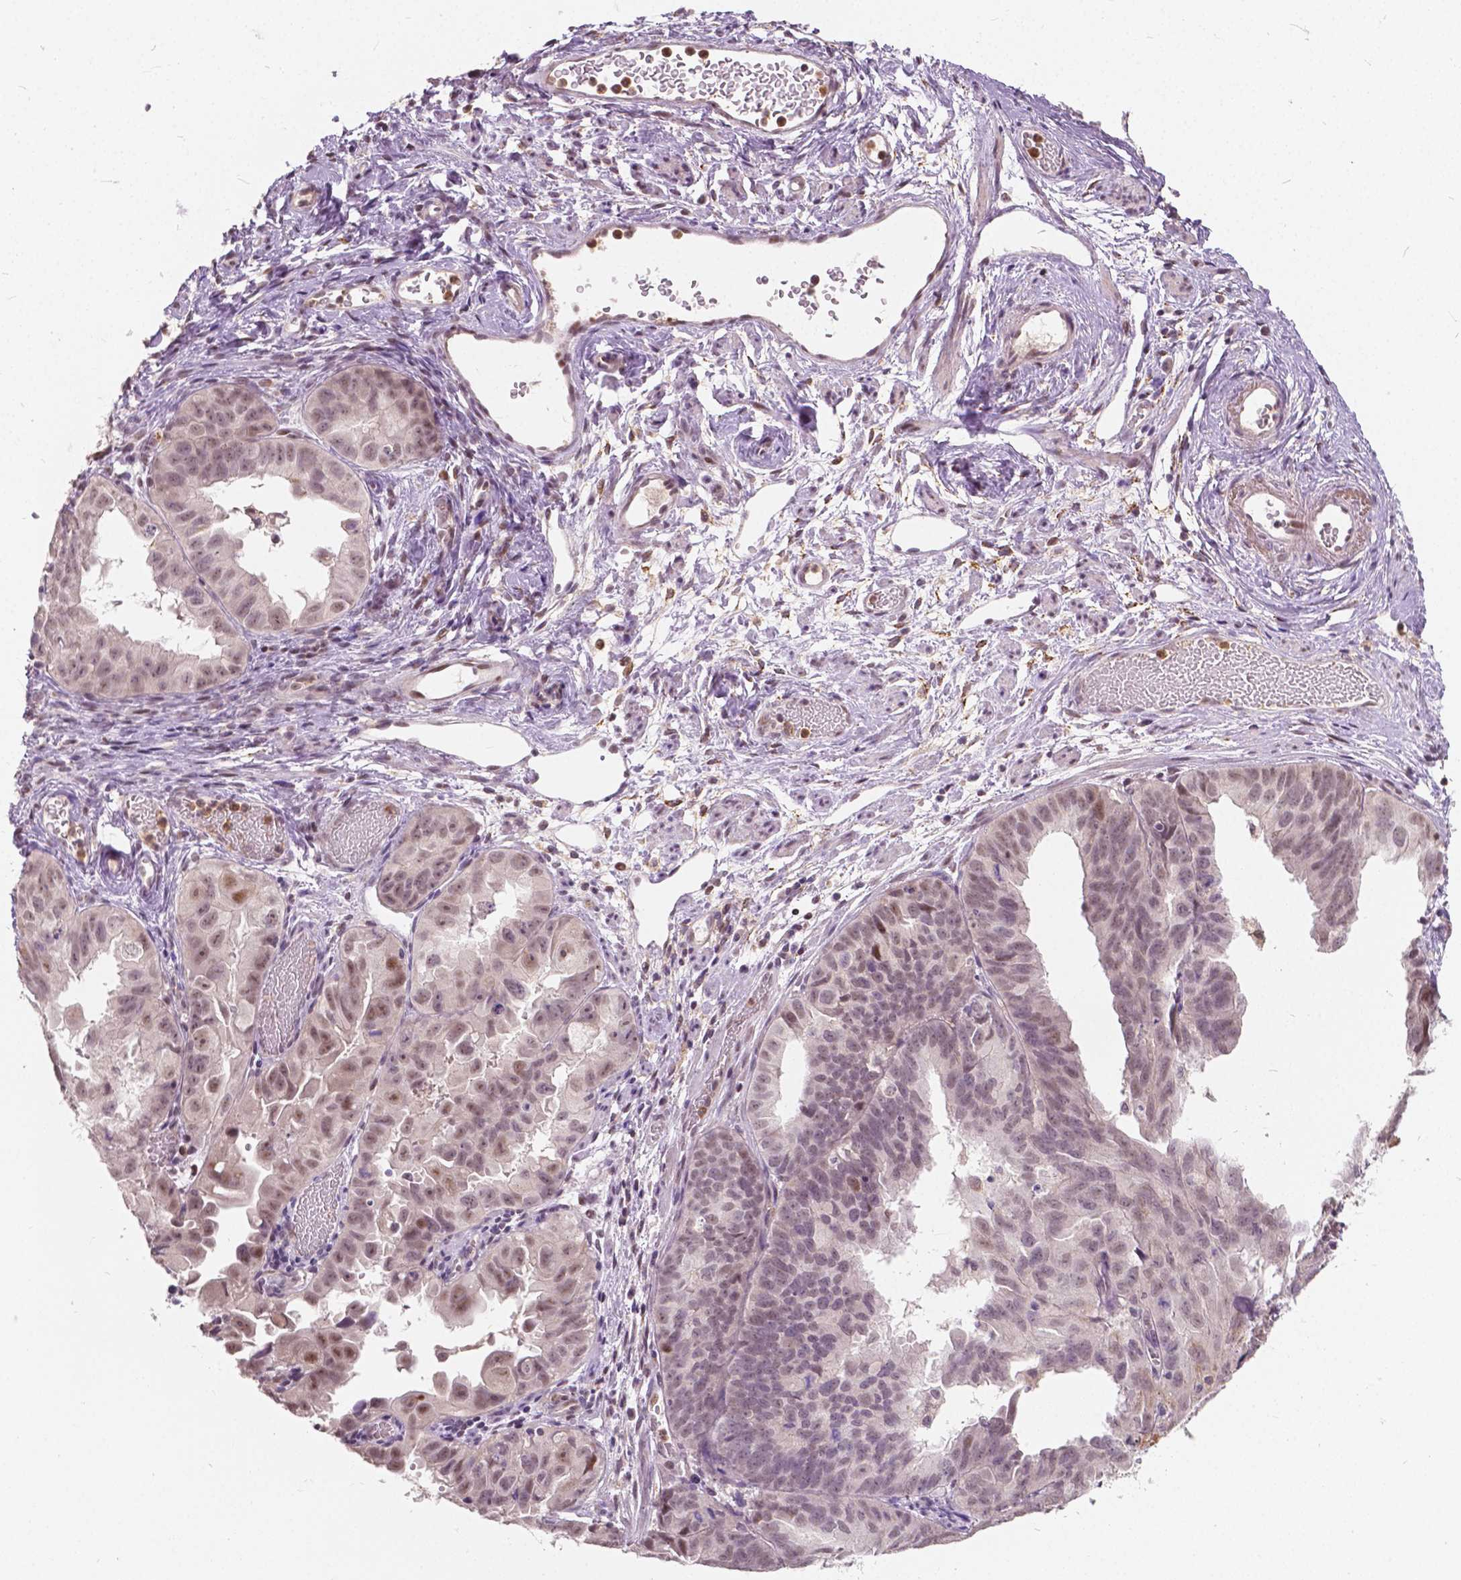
{"staining": {"intensity": "moderate", "quantity": "25%-75%", "location": "nuclear"}, "tissue": "ovarian cancer", "cell_type": "Tumor cells", "image_type": "cancer", "snomed": [{"axis": "morphology", "description": "Carcinoma, endometroid"}, {"axis": "topography", "description": "Ovary"}], "caption": "Ovarian cancer (endometroid carcinoma) stained for a protein (brown) displays moderate nuclear positive expression in approximately 25%-75% of tumor cells.", "gene": "DLX6", "patient": {"sex": "female", "age": 85}}